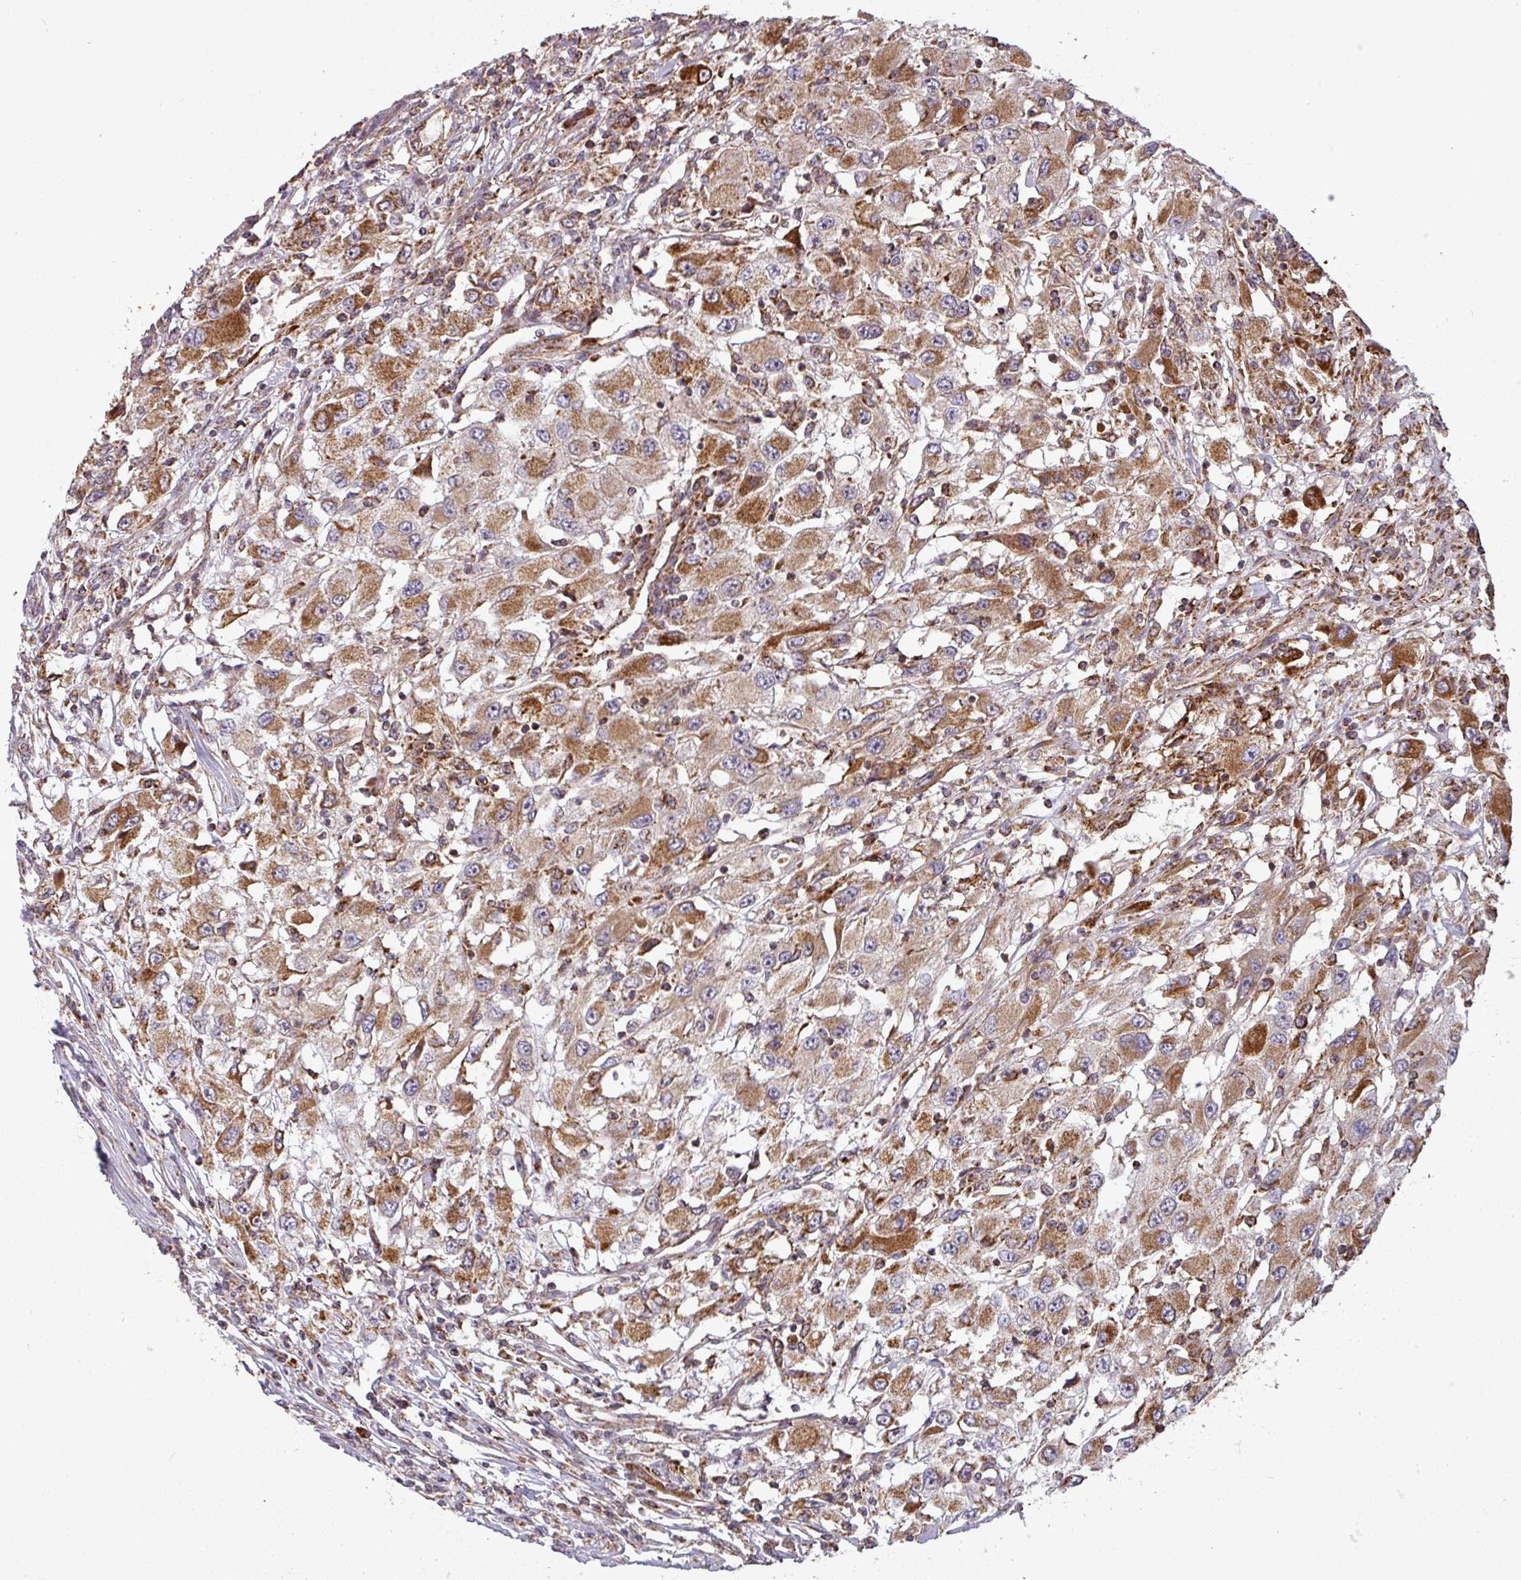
{"staining": {"intensity": "strong", "quantity": ">75%", "location": "cytoplasmic/membranous"}, "tissue": "renal cancer", "cell_type": "Tumor cells", "image_type": "cancer", "snomed": [{"axis": "morphology", "description": "Adenocarcinoma, NOS"}, {"axis": "topography", "description": "Kidney"}], "caption": "The micrograph displays a brown stain indicating the presence of a protein in the cytoplasmic/membranous of tumor cells in renal cancer.", "gene": "GPD2", "patient": {"sex": "female", "age": 67}}